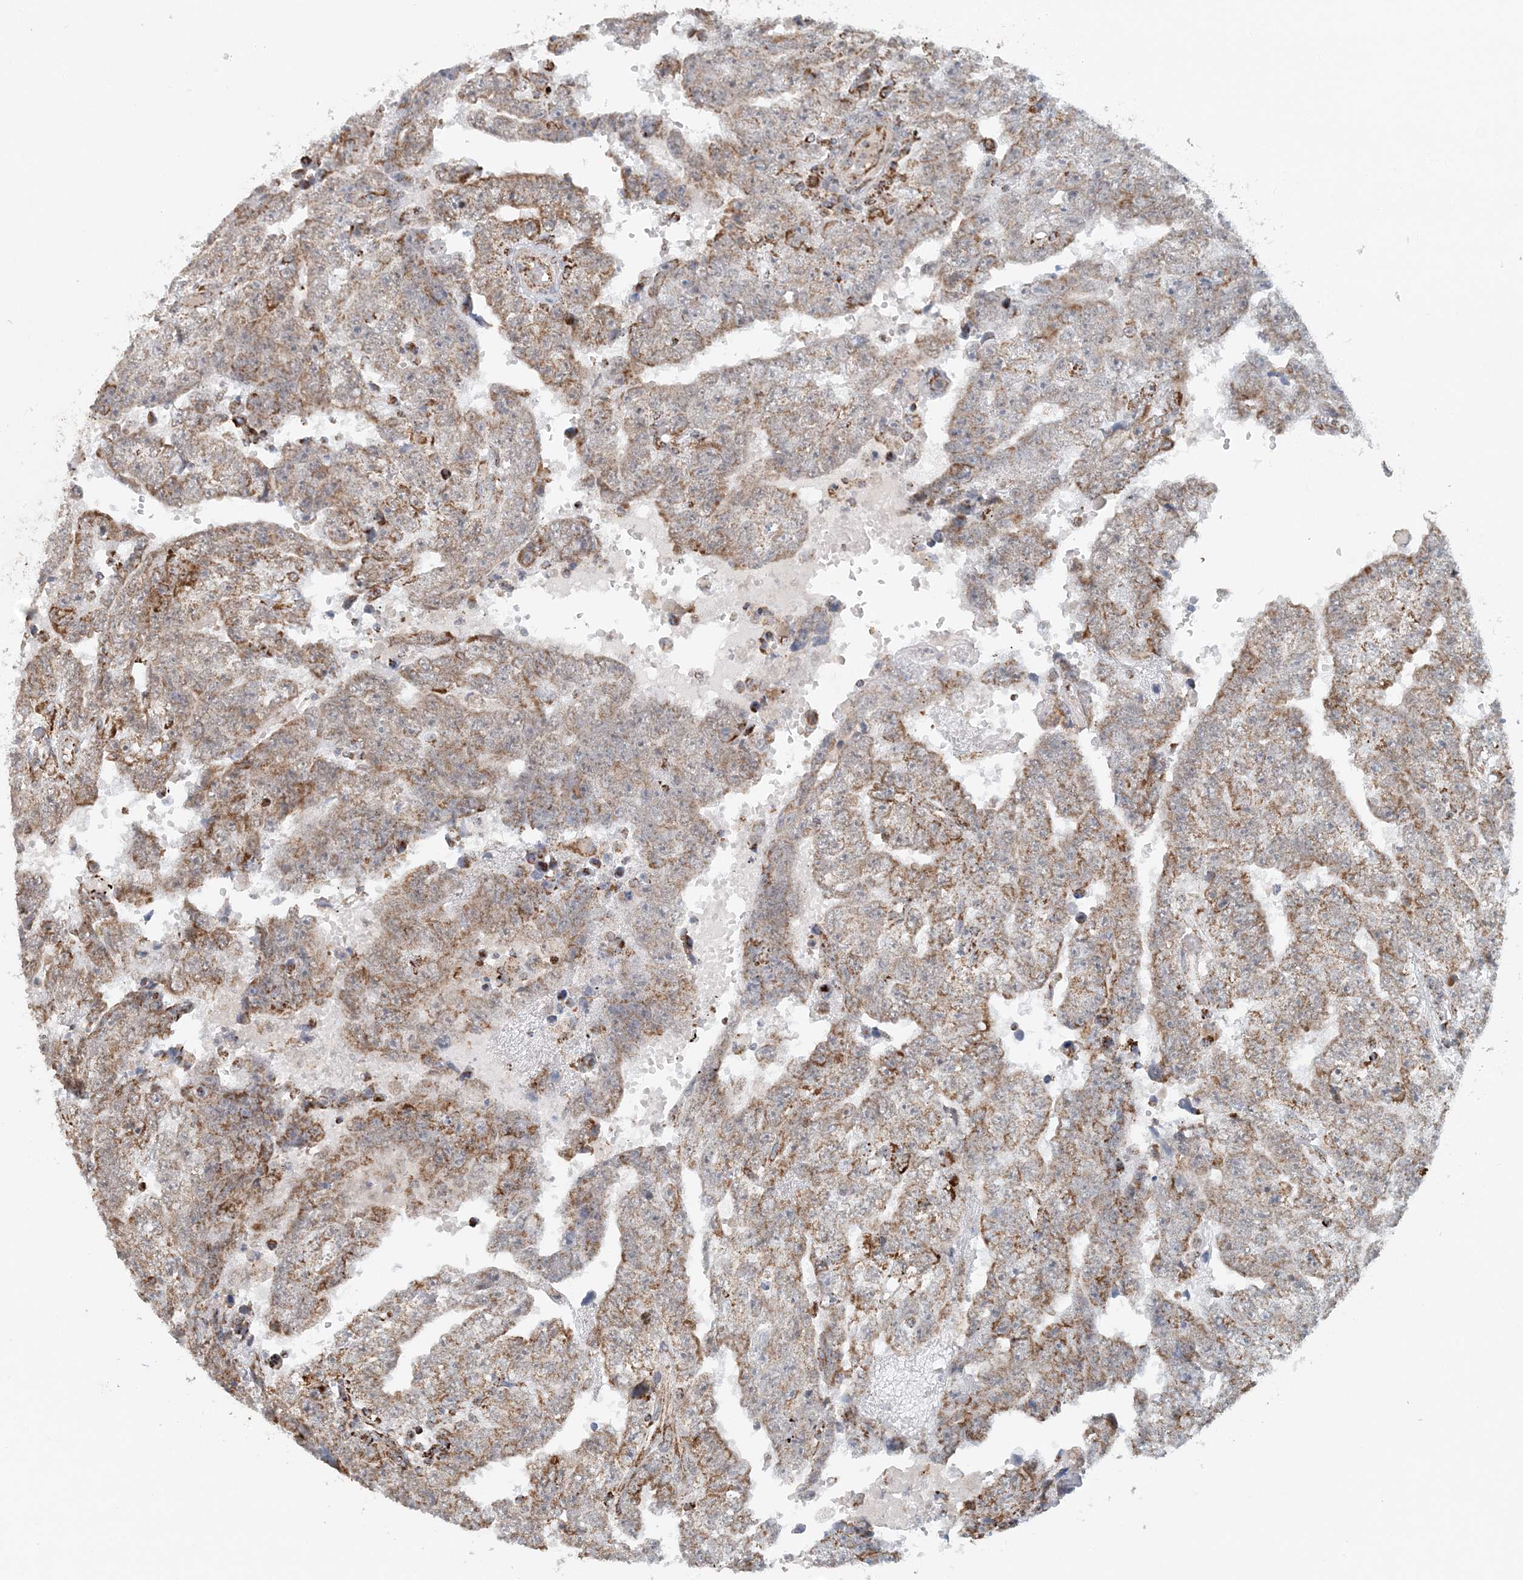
{"staining": {"intensity": "moderate", "quantity": ">75%", "location": "cytoplasmic/membranous"}, "tissue": "testis cancer", "cell_type": "Tumor cells", "image_type": "cancer", "snomed": [{"axis": "morphology", "description": "Carcinoma, Embryonal, NOS"}, {"axis": "topography", "description": "Testis"}], "caption": "An immunohistochemistry image of tumor tissue is shown. Protein staining in brown shows moderate cytoplasmic/membranous positivity in testis cancer (embryonal carcinoma) within tumor cells.", "gene": "MAN1A1", "patient": {"sex": "male", "age": 25}}